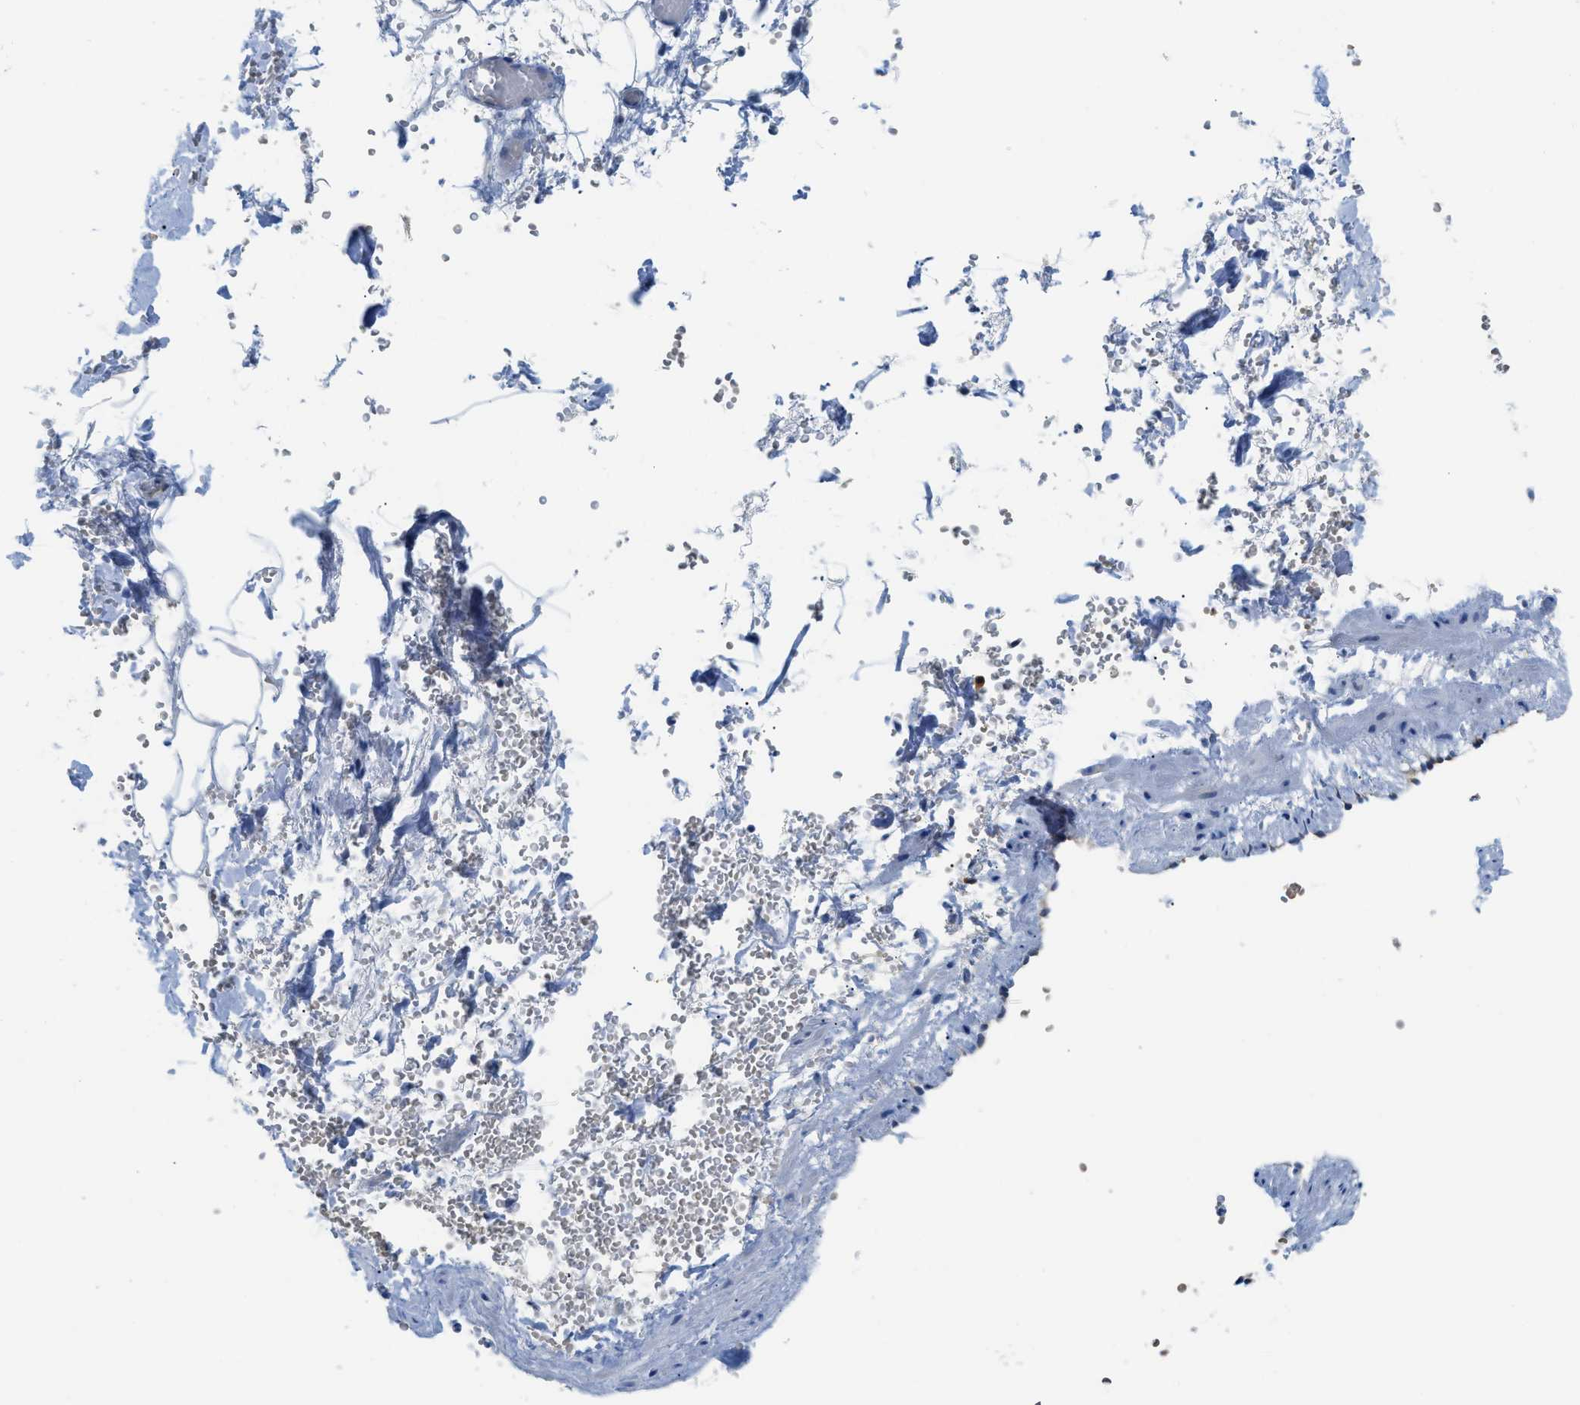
{"staining": {"intensity": "negative", "quantity": "none", "location": "none"}, "tissue": "adipose tissue", "cell_type": "Adipocytes", "image_type": "normal", "snomed": [{"axis": "morphology", "description": "Normal tissue, NOS"}, {"axis": "topography", "description": "Soft tissue"}, {"axis": "topography", "description": "Vascular tissue"}], "caption": "Adipocytes are negative for protein expression in normal human adipose tissue. (DAB (3,3'-diaminobenzidine) immunohistochemistry with hematoxylin counter stain).", "gene": "PSAT1", "patient": {"sex": "female", "age": 35}}